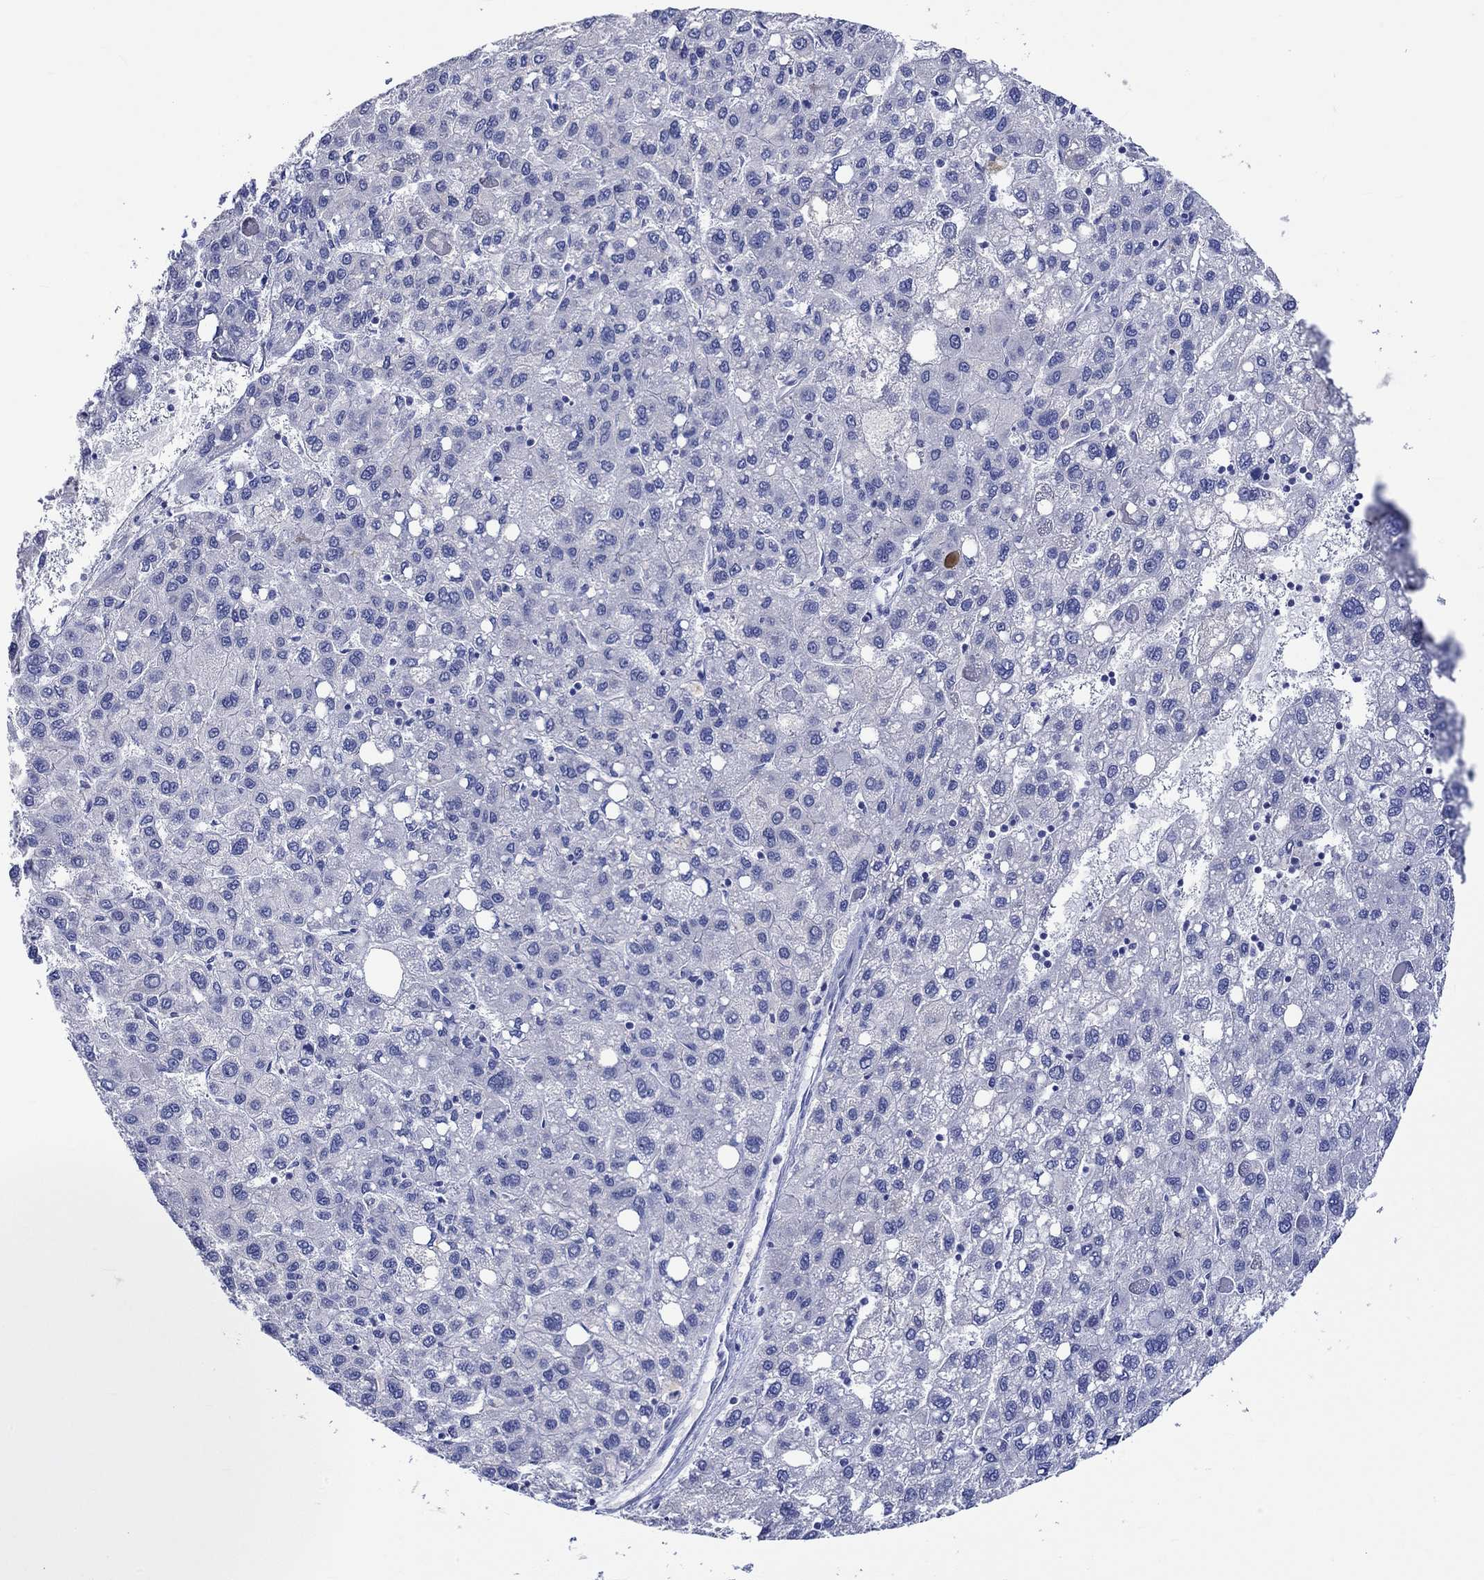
{"staining": {"intensity": "negative", "quantity": "none", "location": "none"}, "tissue": "liver cancer", "cell_type": "Tumor cells", "image_type": "cancer", "snomed": [{"axis": "morphology", "description": "Carcinoma, Hepatocellular, NOS"}, {"axis": "topography", "description": "Liver"}], "caption": "An IHC micrograph of liver hepatocellular carcinoma is shown. There is no staining in tumor cells of liver hepatocellular carcinoma.", "gene": "KLHL35", "patient": {"sex": "female", "age": 82}}